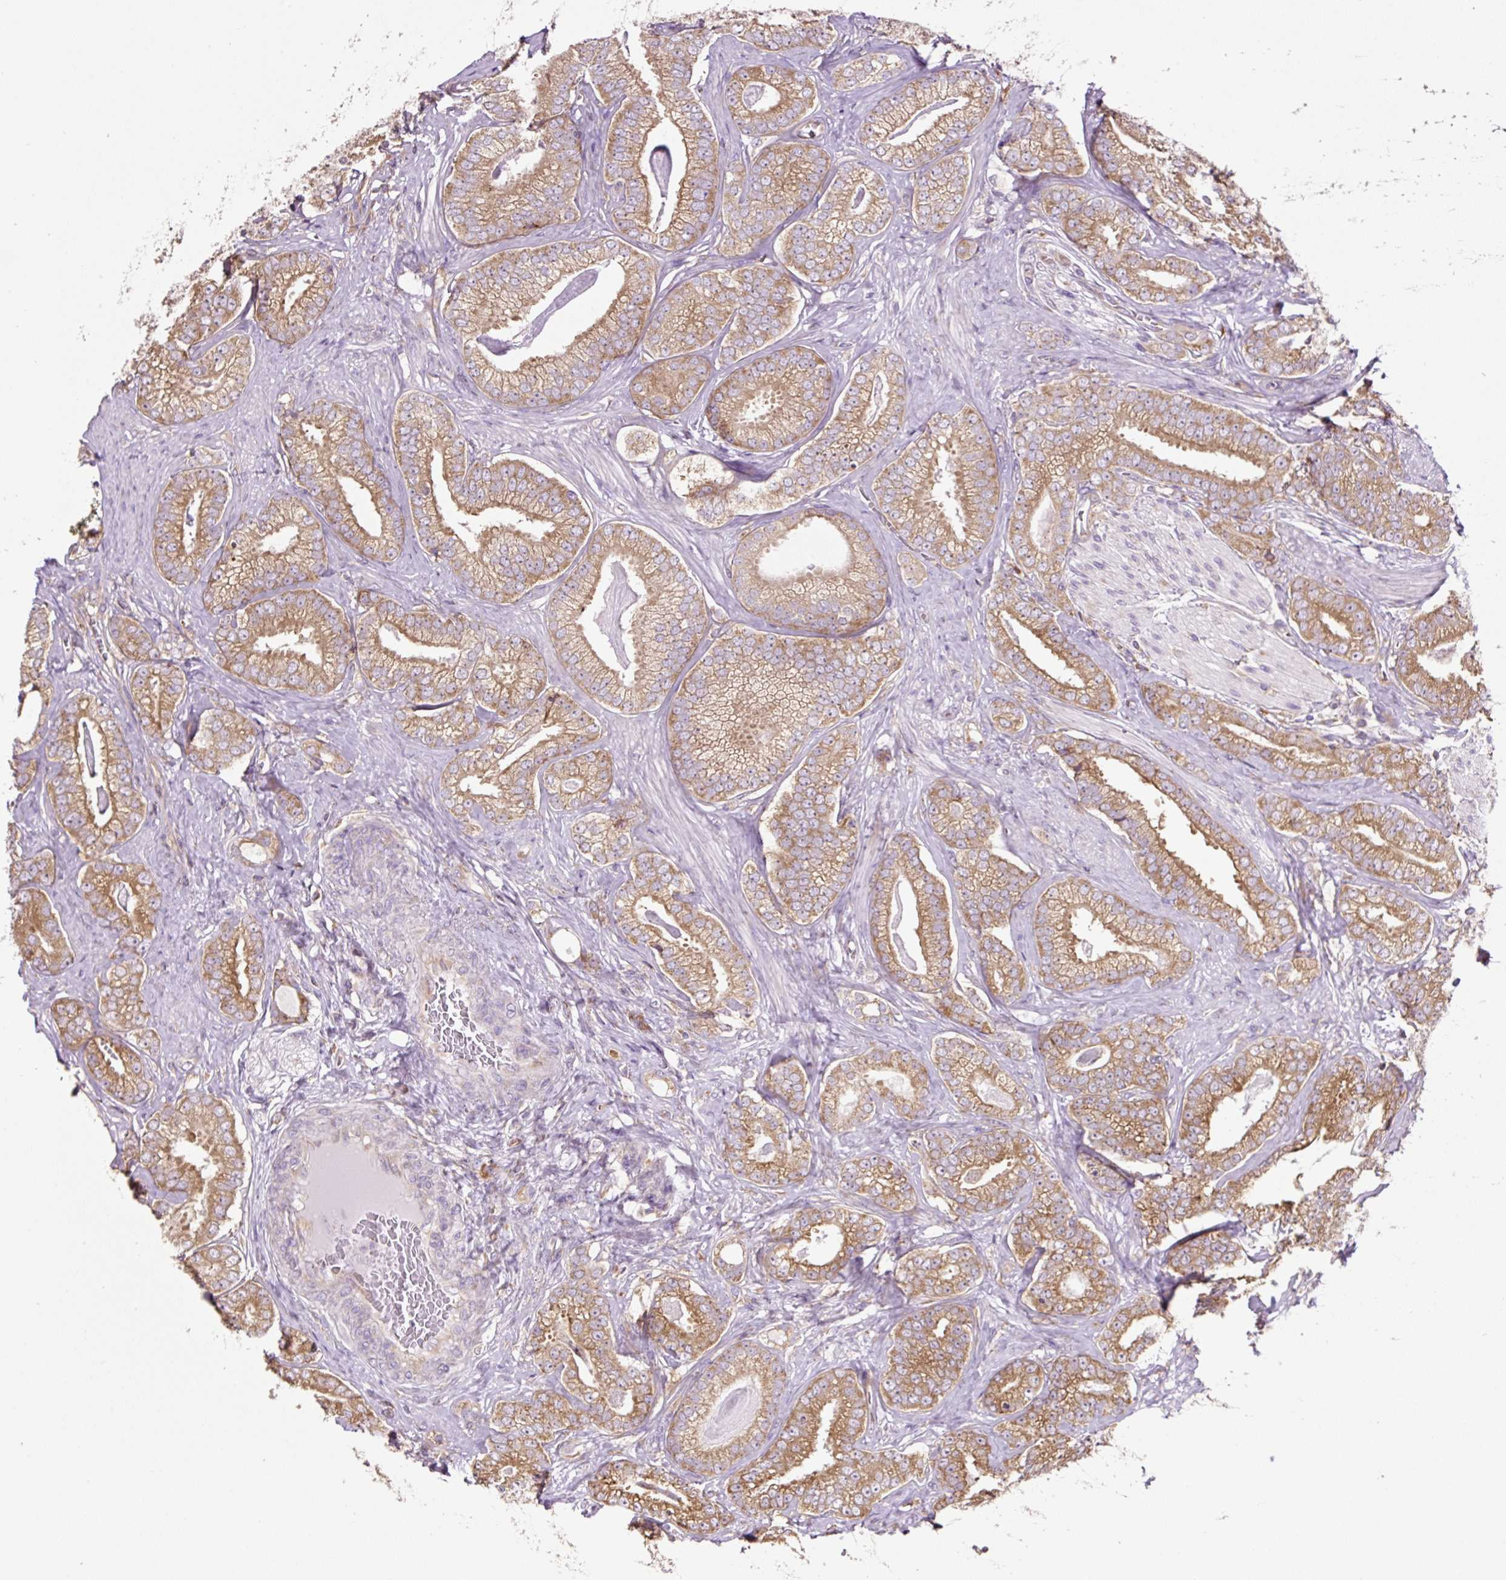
{"staining": {"intensity": "moderate", "quantity": ">75%", "location": "cytoplasmic/membranous"}, "tissue": "prostate cancer", "cell_type": "Tumor cells", "image_type": "cancer", "snomed": [{"axis": "morphology", "description": "Adenocarcinoma, Low grade"}, {"axis": "topography", "description": "Prostate"}], "caption": "About >75% of tumor cells in human prostate cancer exhibit moderate cytoplasmic/membranous protein staining as visualized by brown immunohistochemical staining.", "gene": "RPS23", "patient": {"sex": "male", "age": 63}}